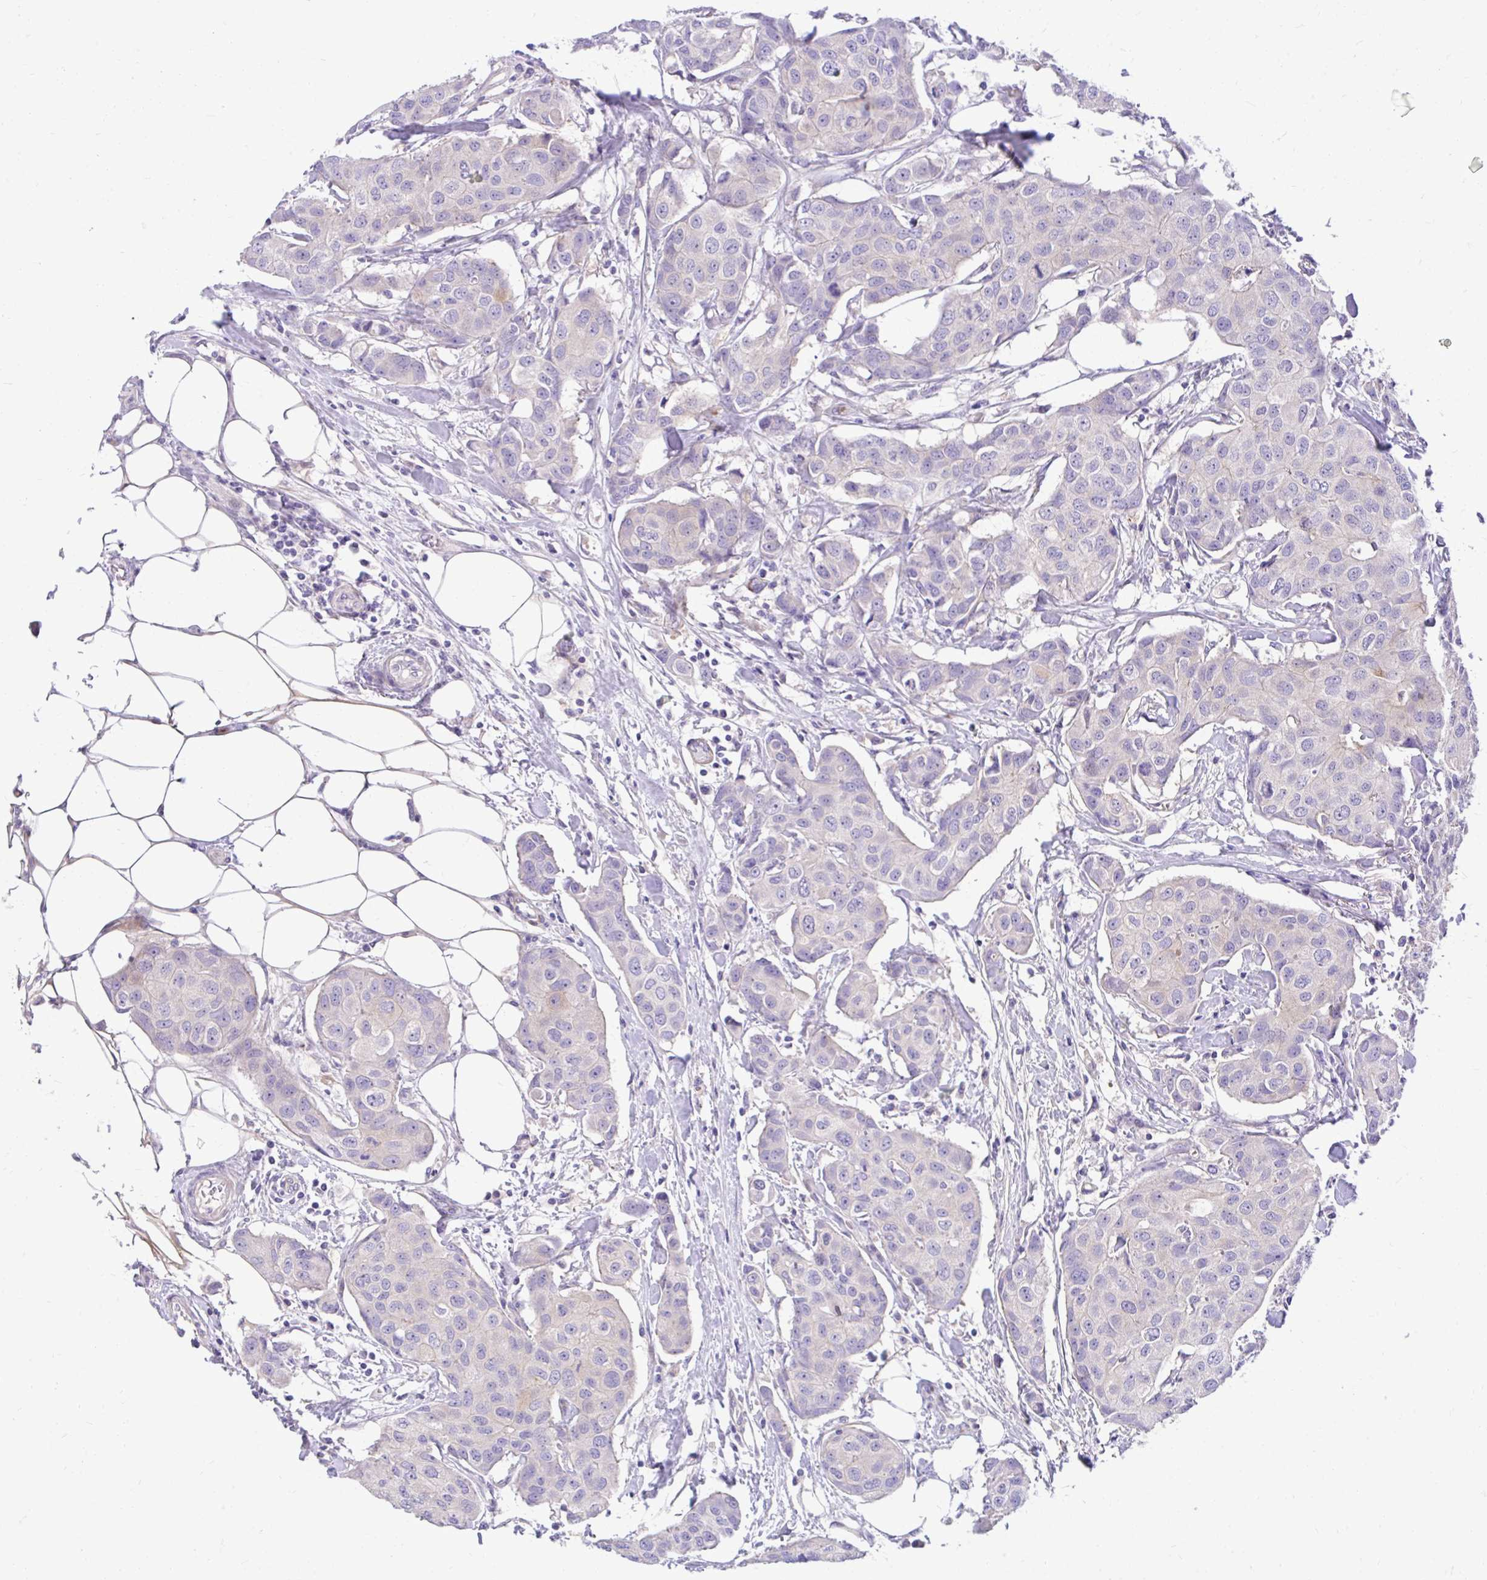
{"staining": {"intensity": "negative", "quantity": "none", "location": "none"}, "tissue": "breast cancer", "cell_type": "Tumor cells", "image_type": "cancer", "snomed": [{"axis": "morphology", "description": "Duct carcinoma"}, {"axis": "topography", "description": "Breast"}, {"axis": "topography", "description": "Lymph node"}], "caption": "Micrograph shows no significant protein staining in tumor cells of invasive ductal carcinoma (breast).", "gene": "ESPNL", "patient": {"sex": "female", "age": 80}}